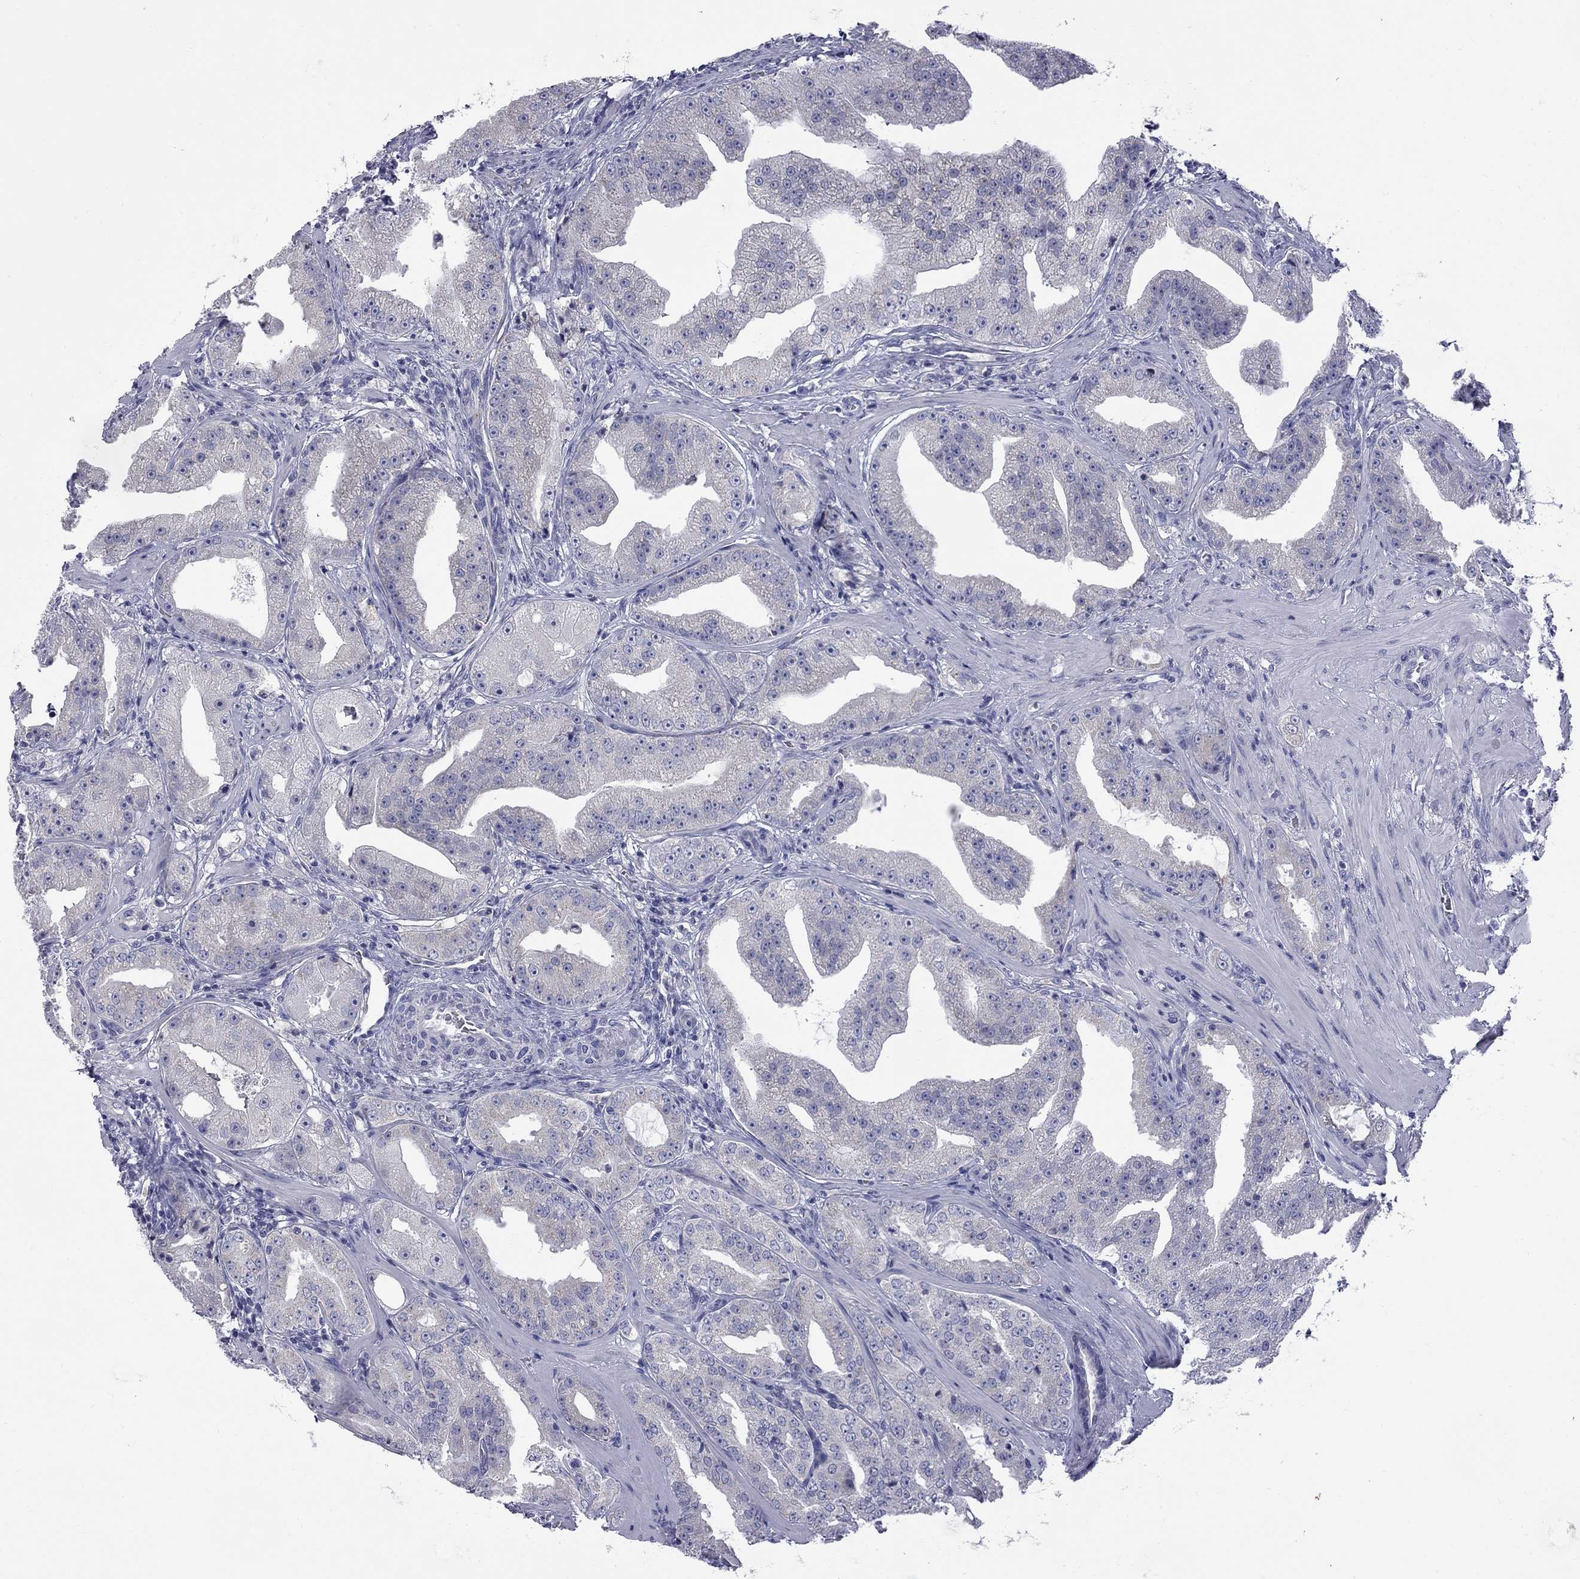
{"staining": {"intensity": "negative", "quantity": "none", "location": "none"}, "tissue": "prostate cancer", "cell_type": "Tumor cells", "image_type": "cancer", "snomed": [{"axis": "morphology", "description": "Adenocarcinoma, Low grade"}, {"axis": "topography", "description": "Prostate"}], "caption": "The photomicrograph exhibits no significant expression in tumor cells of prostate cancer.", "gene": "ABCB4", "patient": {"sex": "male", "age": 62}}